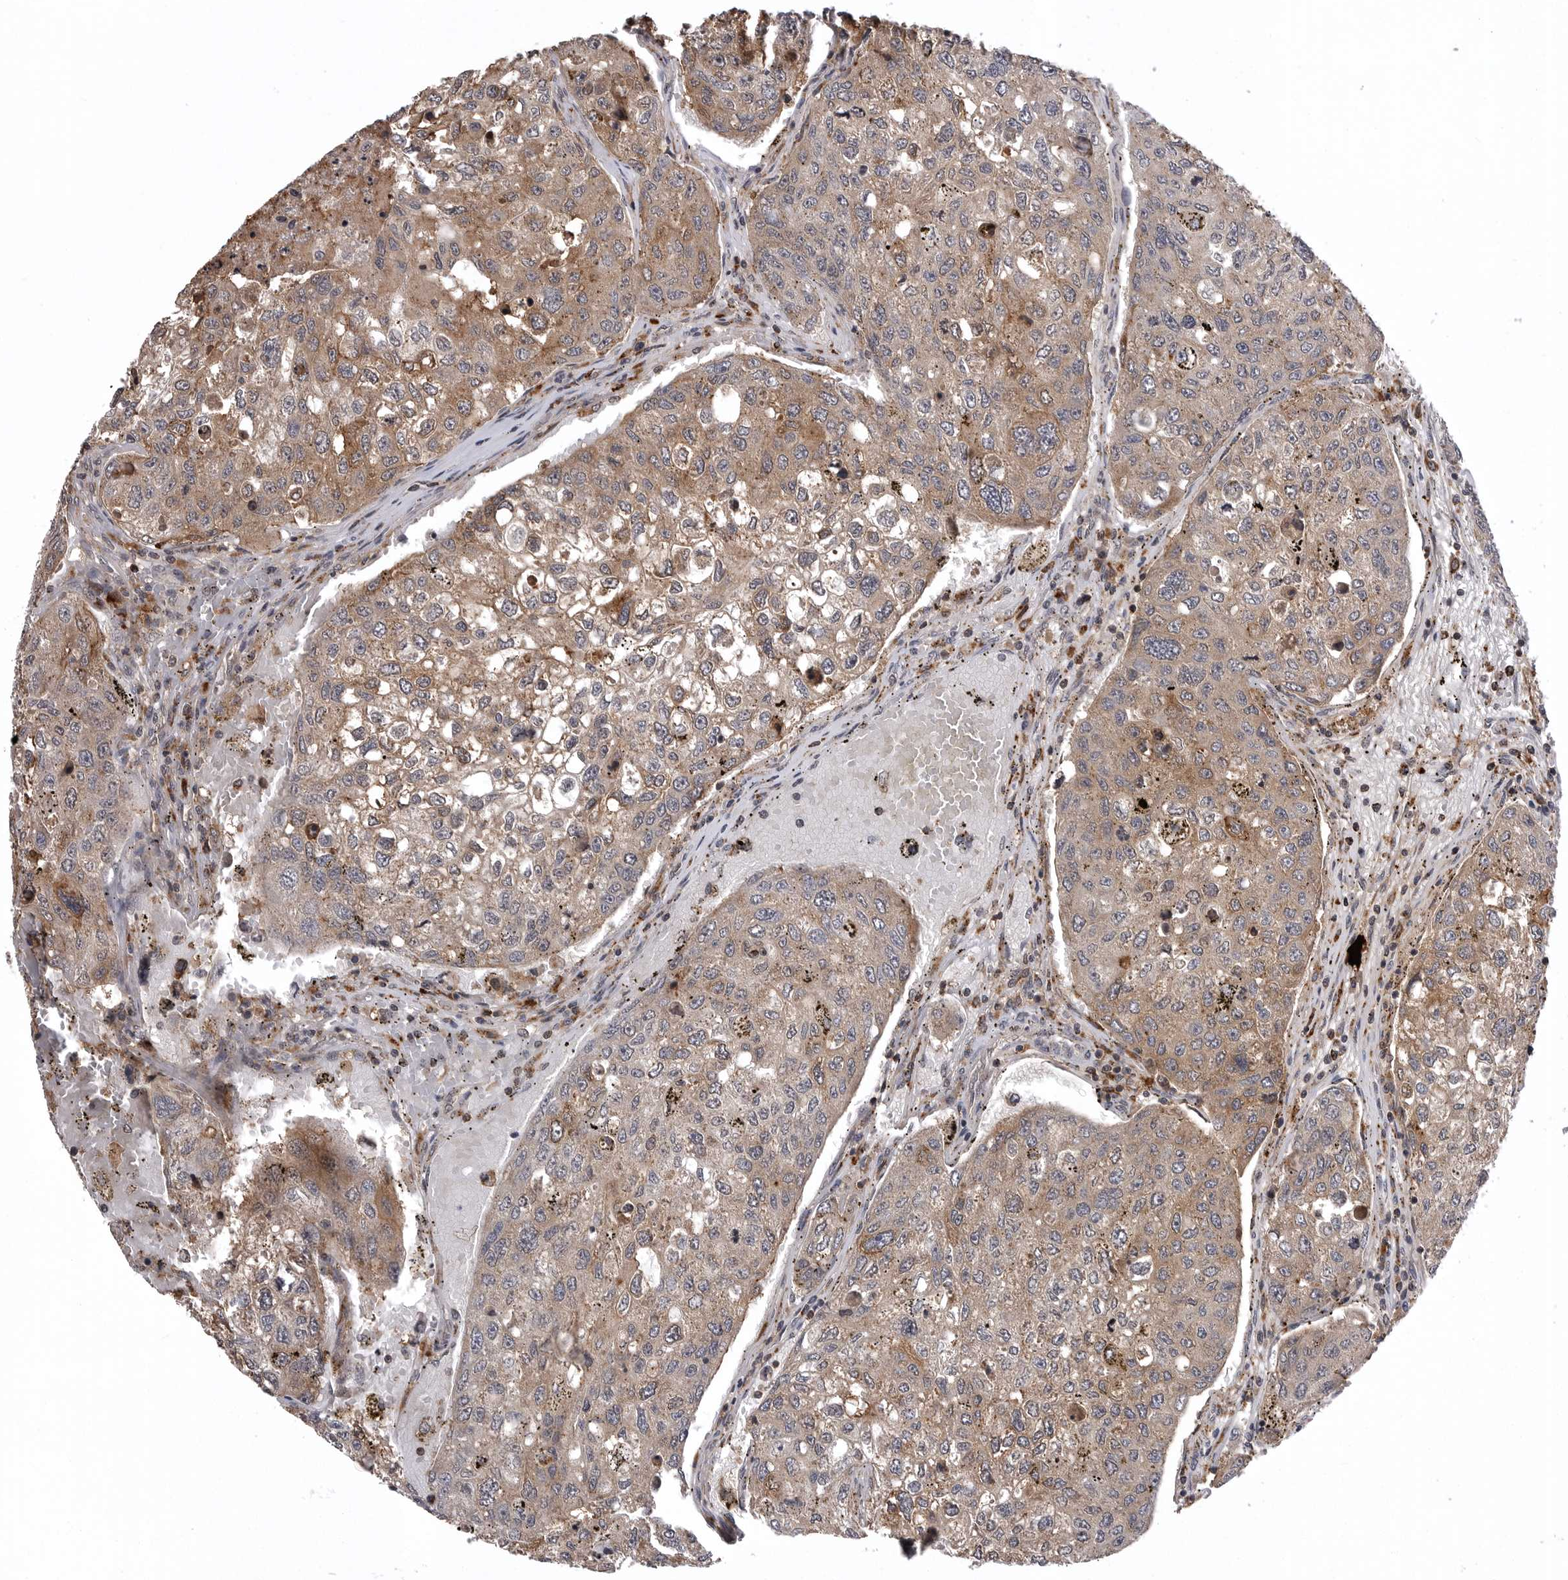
{"staining": {"intensity": "moderate", "quantity": "25%-75%", "location": "cytoplasmic/membranous"}, "tissue": "urothelial cancer", "cell_type": "Tumor cells", "image_type": "cancer", "snomed": [{"axis": "morphology", "description": "Urothelial carcinoma, High grade"}, {"axis": "topography", "description": "Lymph node"}, {"axis": "topography", "description": "Urinary bladder"}], "caption": "Human urothelial cancer stained with a protein marker exhibits moderate staining in tumor cells.", "gene": "AOAH", "patient": {"sex": "male", "age": 51}}